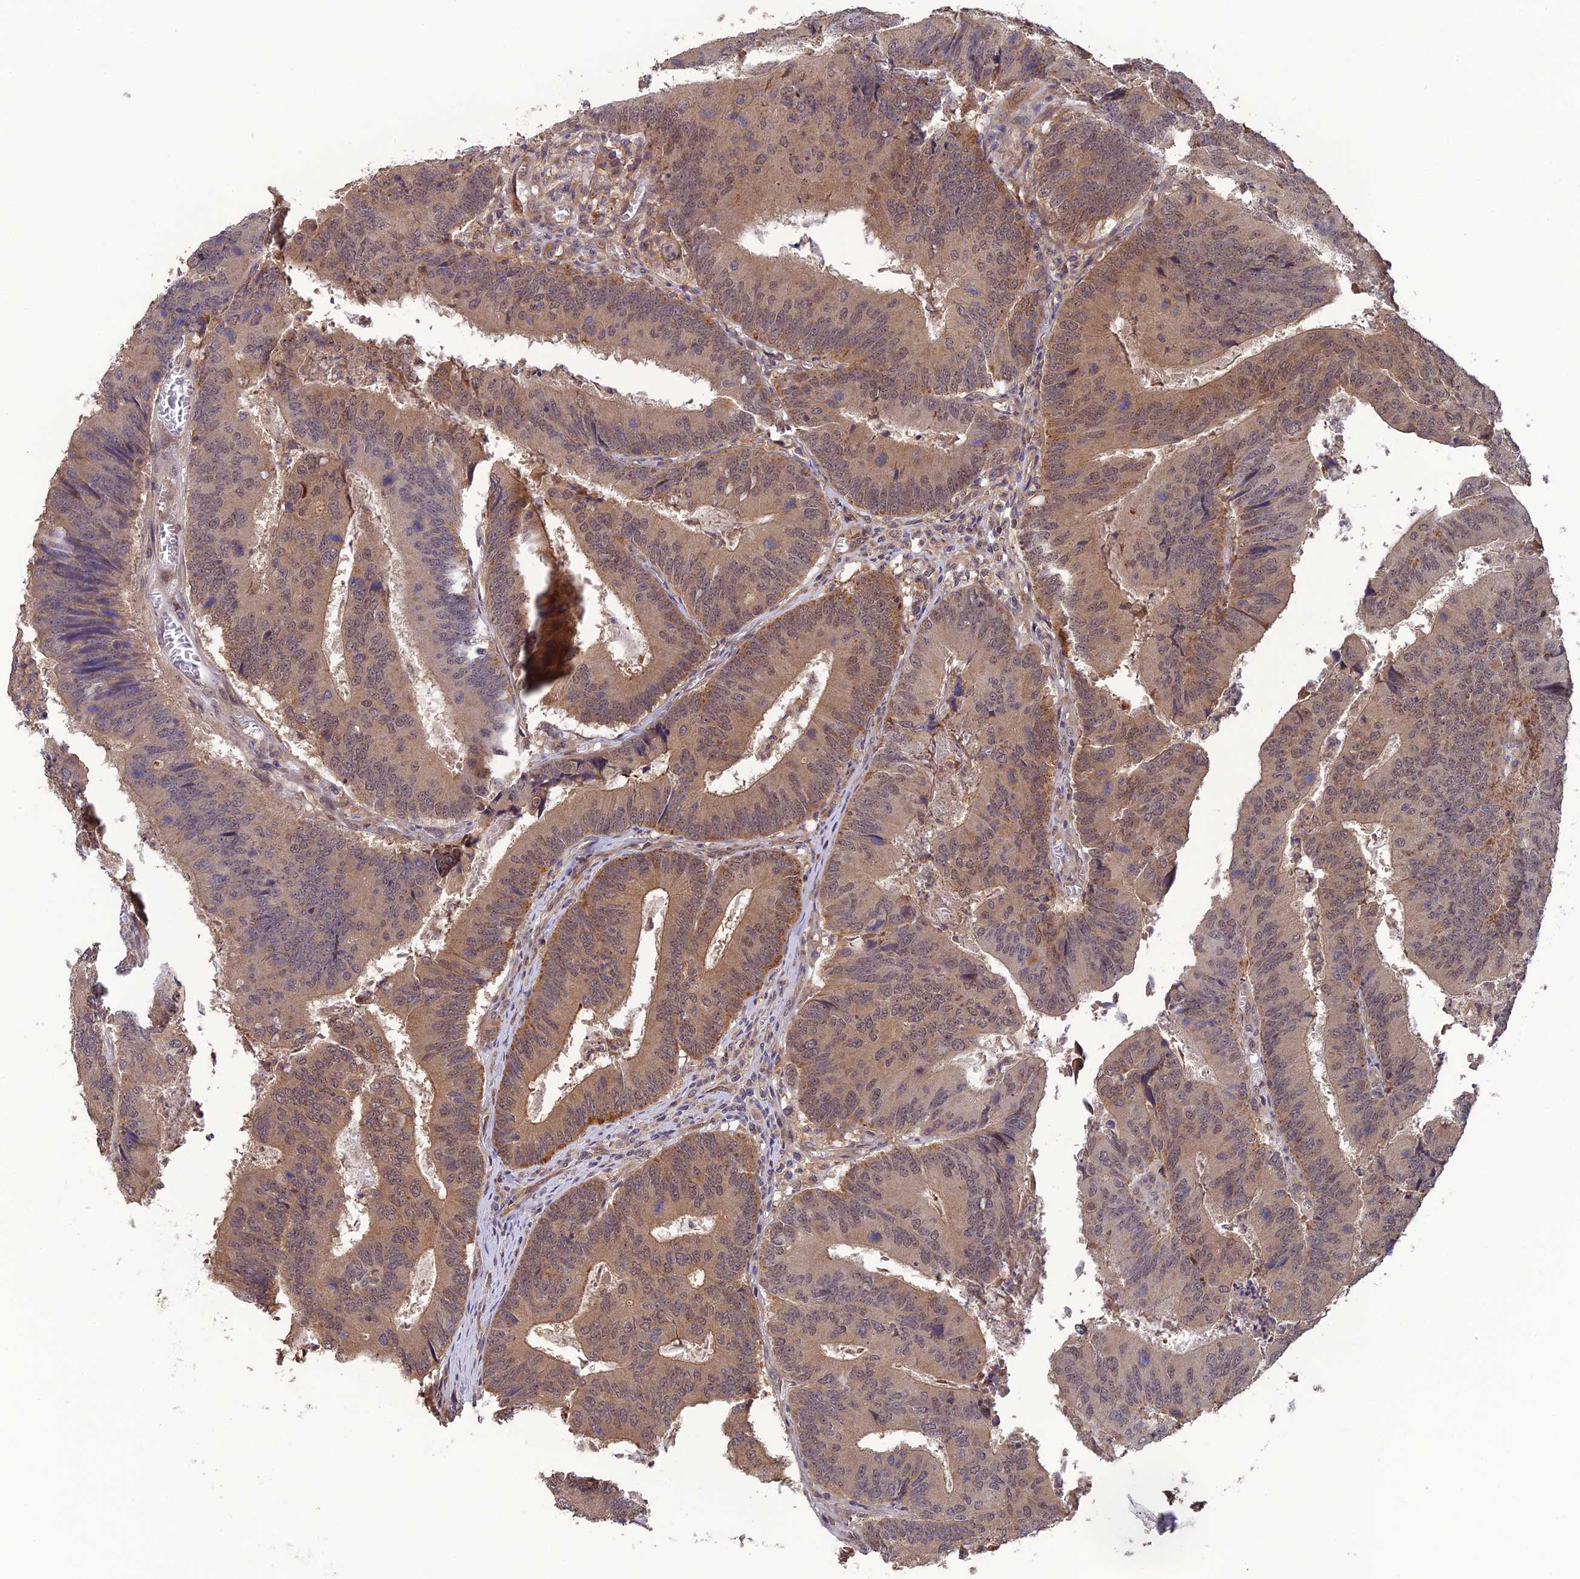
{"staining": {"intensity": "weak", "quantity": "25%-75%", "location": "cytoplasmic/membranous"}, "tissue": "colorectal cancer", "cell_type": "Tumor cells", "image_type": "cancer", "snomed": [{"axis": "morphology", "description": "Adenocarcinoma, NOS"}, {"axis": "topography", "description": "Colon"}], "caption": "Colorectal cancer (adenocarcinoma) stained with DAB immunohistochemistry (IHC) demonstrates low levels of weak cytoplasmic/membranous positivity in approximately 25%-75% of tumor cells. (Brightfield microscopy of DAB IHC at high magnification).", "gene": "LIN37", "patient": {"sex": "female", "age": 67}}